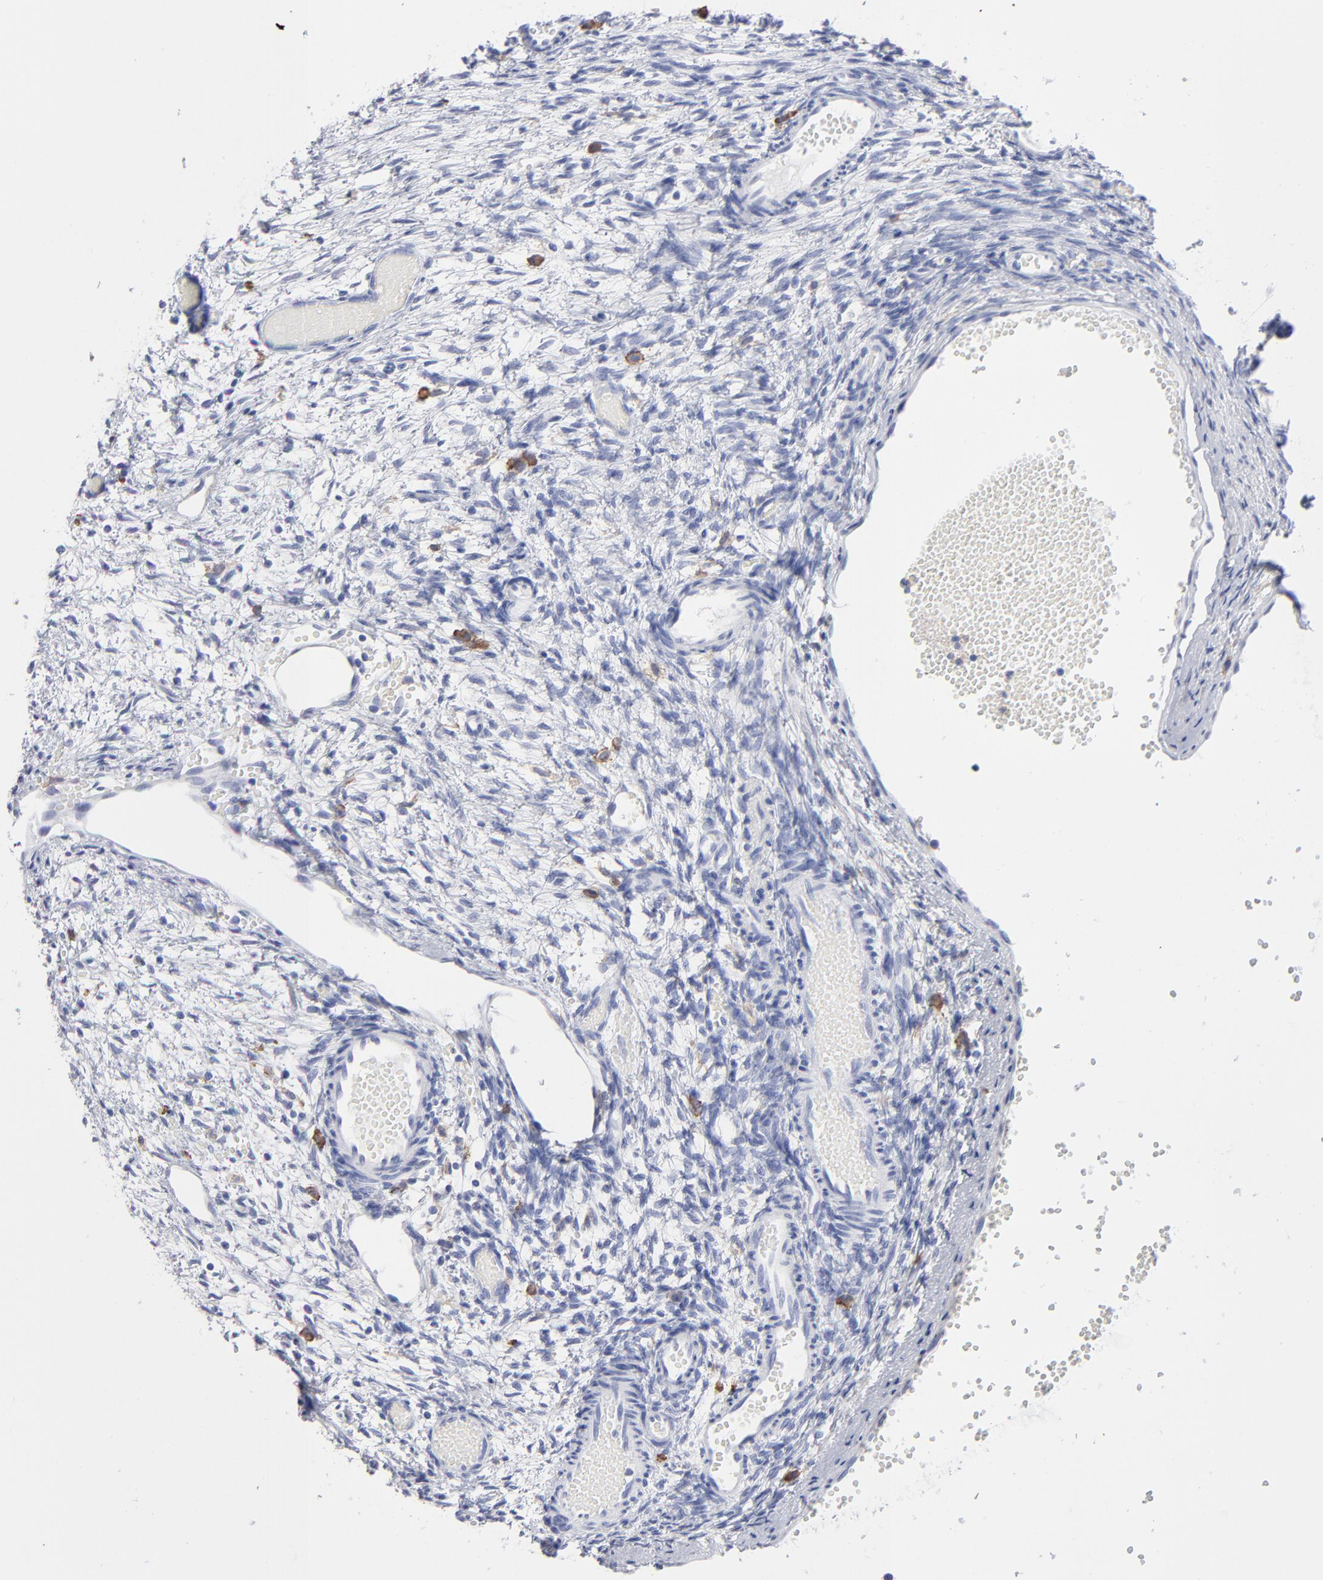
{"staining": {"intensity": "negative", "quantity": "none", "location": "none"}, "tissue": "ovary", "cell_type": "Follicle cells", "image_type": "normal", "snomed": [{"axis": "morphology", "description": "Normal tissue, NOS"}, {"axis": "topography", "description": "Ovary"}], "caption": "Immunohistochemistry histopathology image of normal ovary stained for a protein (brown), which demonstrates no positivity in follicle cells.", "gene": "LAT2", "patient": {"sex": "female", "age": 35}}